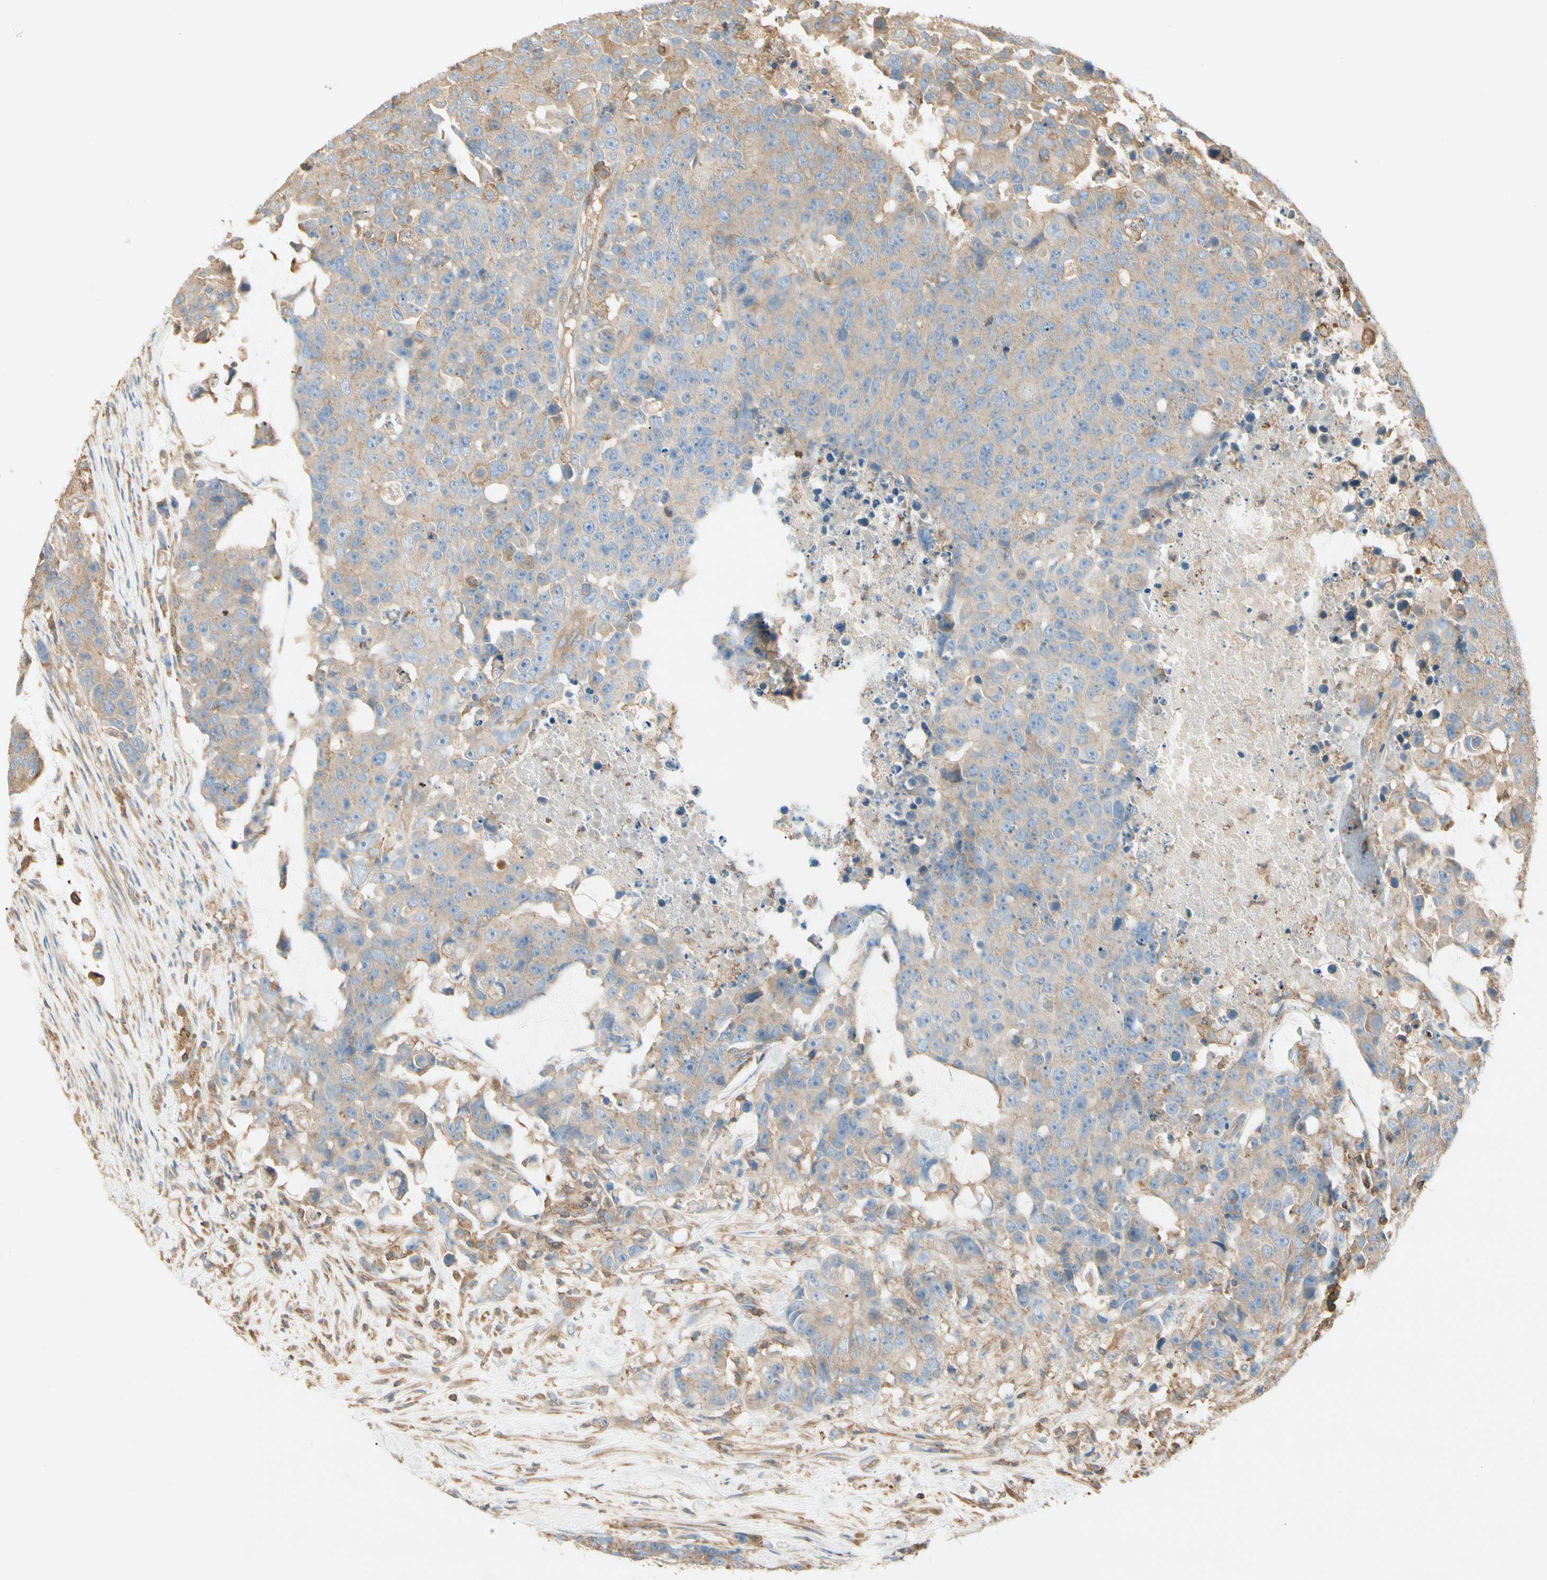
{"staining": {"intensity": "moderate", "quantity": ">75%", "location": "cytoplasmic/membranous"}, "tissue": "colorectal cancer", "cell_type": "Tumor cells", "image_type": "cancer", "snomed": [{"axis": "morphology", "description": "Adenocarcinoma, NOS"}, {"axis": "topography", "description": "Colon"}], "caption": "Immunohistochemistry (IHC) (DAB) staining of colorectal cancer (adenocarcinoma) shows moderate cytoplasmic/membranous protein staining in about >75% of tumor cells.", "gene": "ARPC2", "patient": {"sex": "female", "age": 86}}